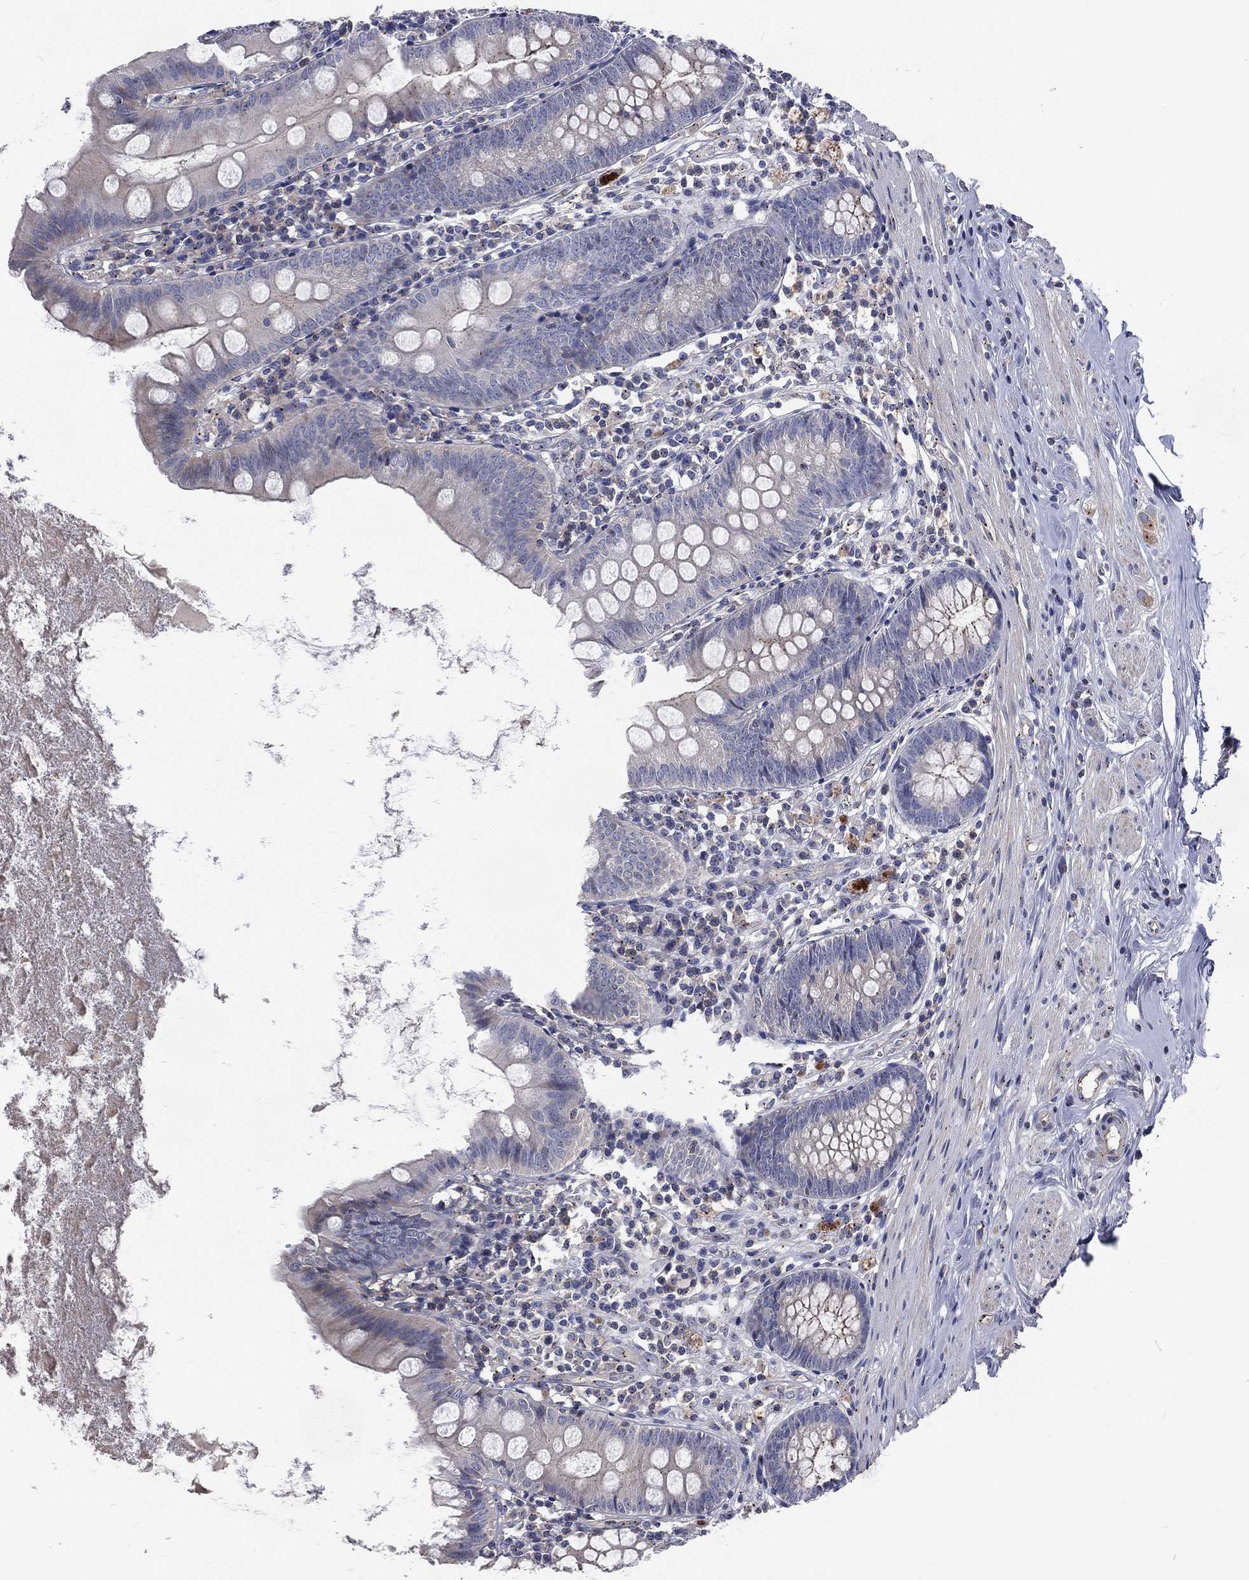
{"staining": {"intensity": "moderate", "quantity": "<25%", "location": "cytoplasmic/membranous"}, "tissue": "appendix", "cell_type": "Glandular cells", "image_type": "normal", "snomed": [{"axis": "morphology", "description": "Normal tissue, NOS"}, {"axis": "topography", "description": "Appendix"}], "caption": "A micrograph of human appendix stained for a protein displays moderate cytoplasmic/membranous brown staining in glandular cells. (DAB (3,3'-diaminobenzidine) IHC, brown staining for protein, blue staining for nuclei).", "gene": "CROCC", "patient": {"sex": "female", "age": 82}}